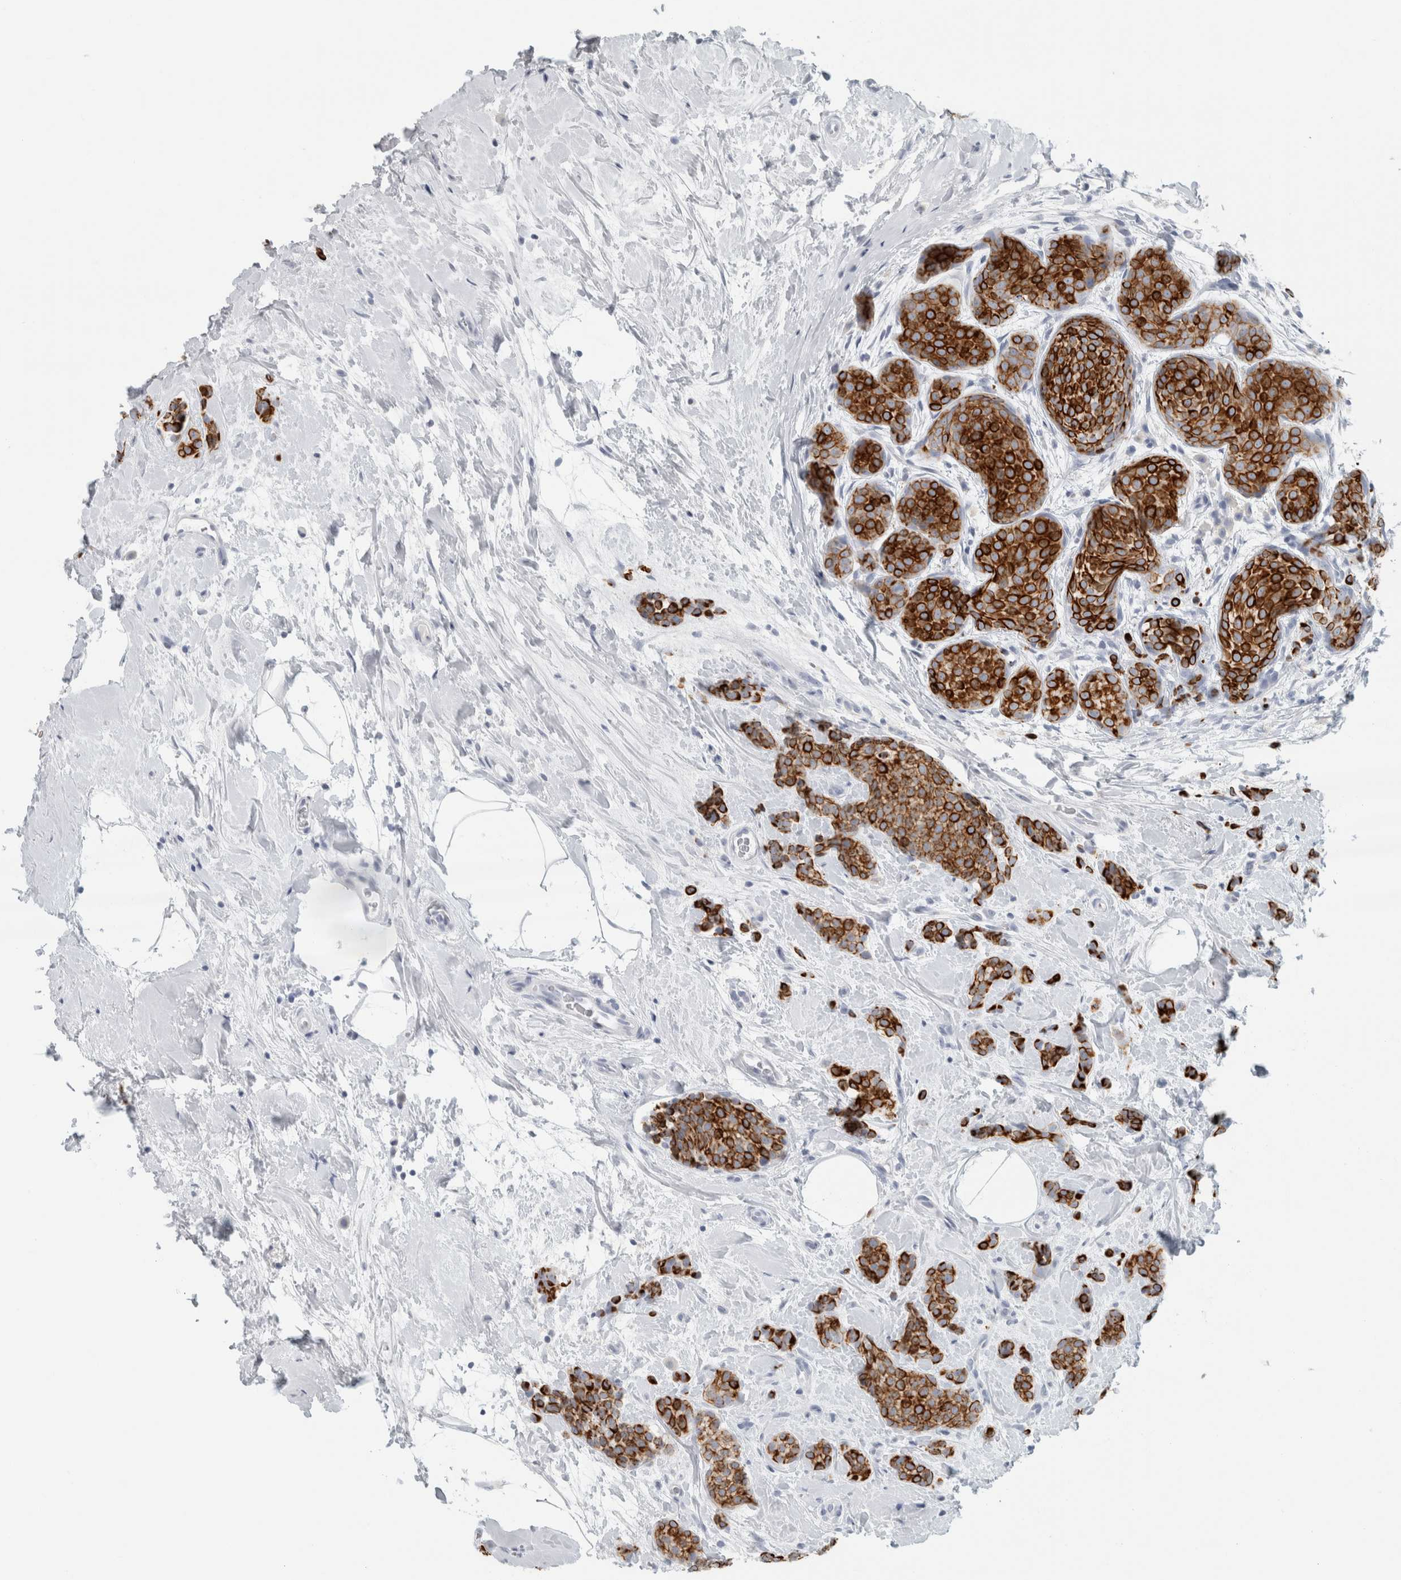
{"staining": {"intensity": "strong", "quantity": ">75%", "location": "cytoplasmic/membranous"}, "tissue": "breast cancer", "cell_type": "Tumor cells", "image_type": "cancer", "snomed": [{"axis": "morphology", "description": "Lobular carcinoma, in situ"}, {"axis": "morphology", "description": "Lobular carcinoma"}, {"axis": "topography", "description": "Breast"}], "caption": "An image showing strong cytoplasmic/membranous positivity in approximately >75% of tumor cells in breast lobular carcinoma in situ, as visualized by brown immunohistochemical staining.", "gene": "SLC28A3", "patient": {"sex": "female", "age": 41}}